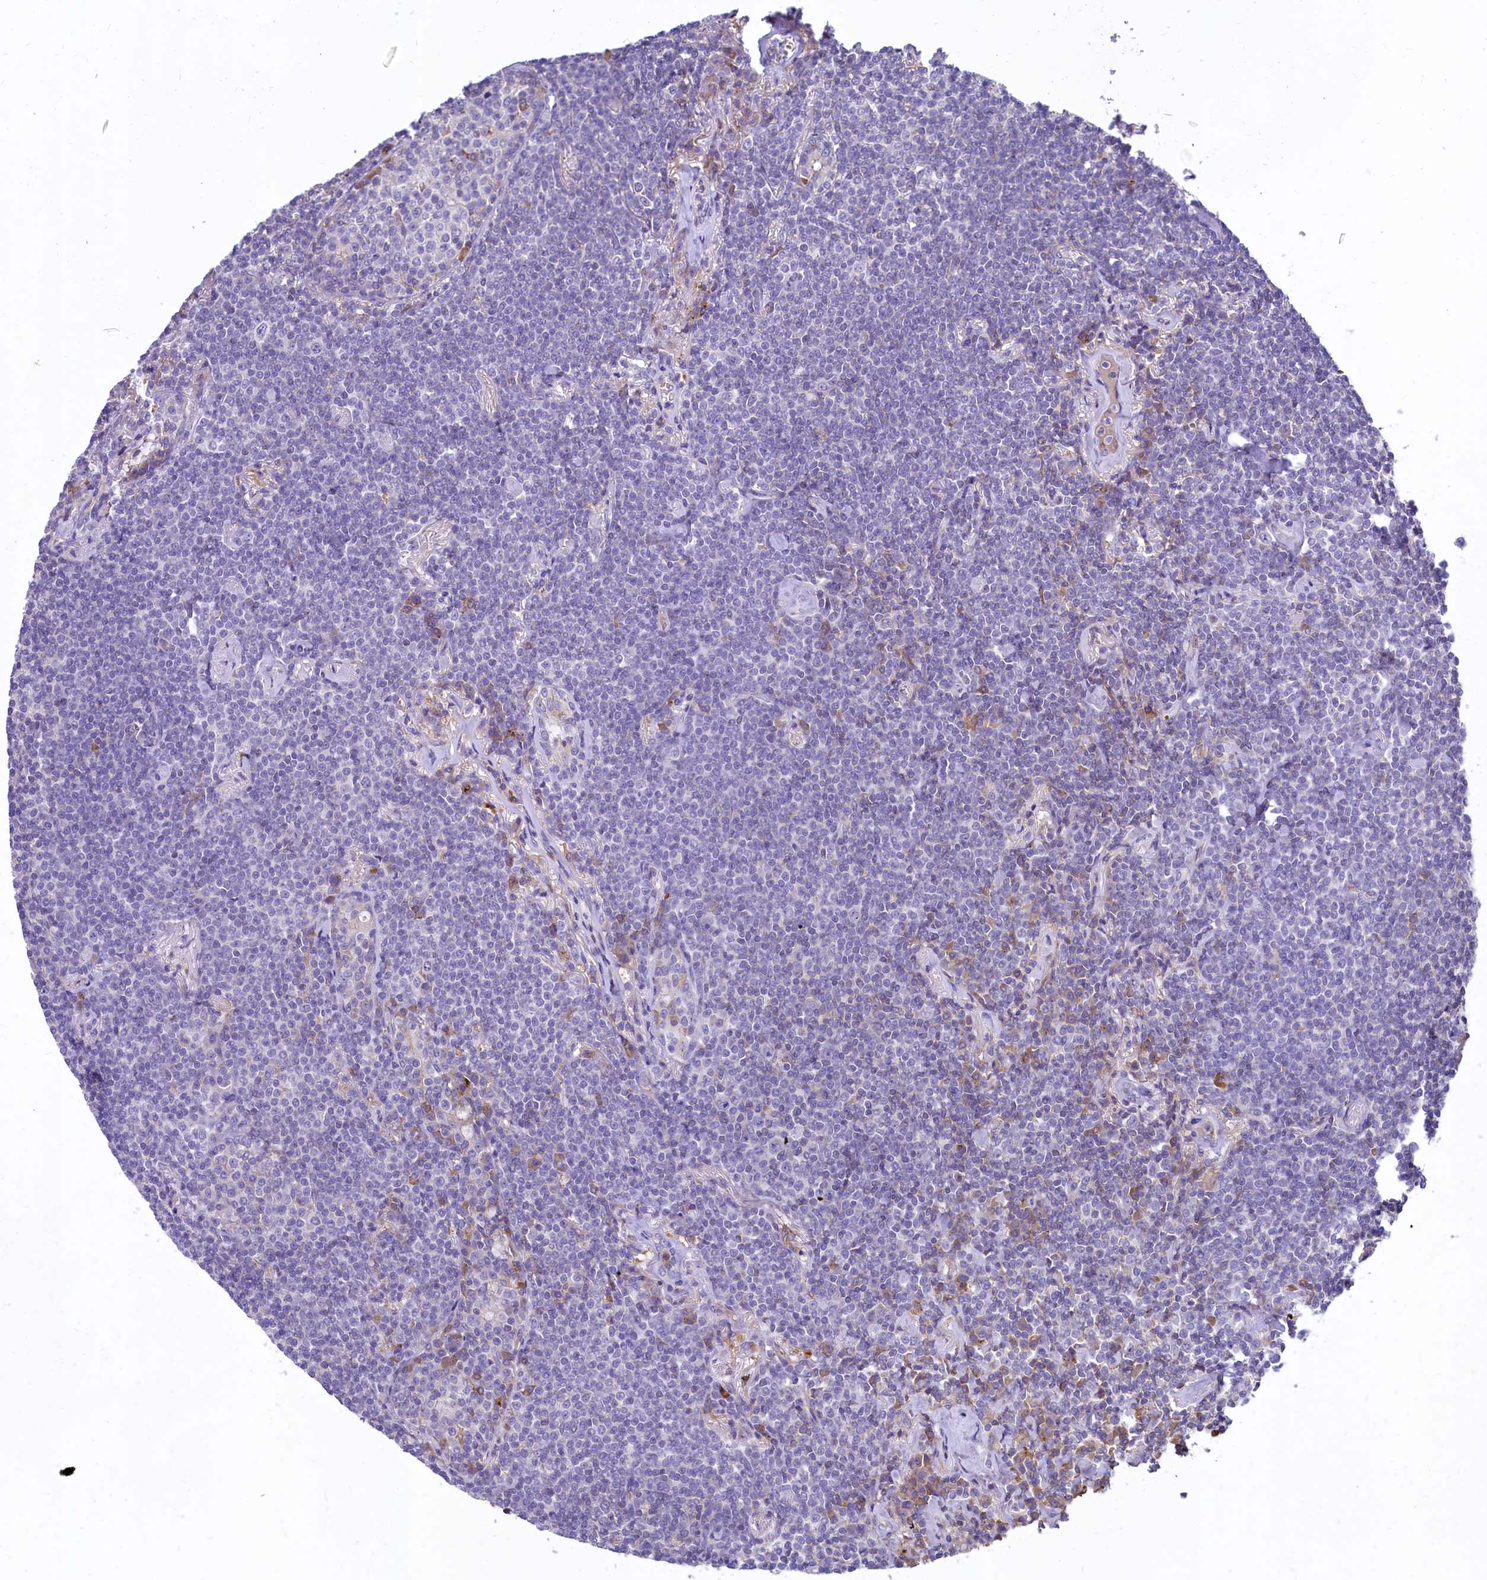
{"staining": {"intensity": "negative", "quantity": "none", "location": "none"}, "tissue": "lymphoma", "cell_type": "Tumor cells", "image_type": "cancer", "snomed": [{"axis": "morphology", "description": "Malignant lymphoma, non-Hodgkin's type, Low grade"}, {"axis": "topography", "description": "Lung"}], "caption": "Immunohistochemistry (IHC) of malignant lymphoma, non-Hodgkin's type (low-grade) exhibits no staining in tumor cells. (Stains: DAB (3,3'-diaminobenzidine) IHC with hematoxylin counter stain, Microscopy: brightfield microscopy at high magnification).", "gene": "HPS6", "patient": {"sex": "female", "age": 71}}